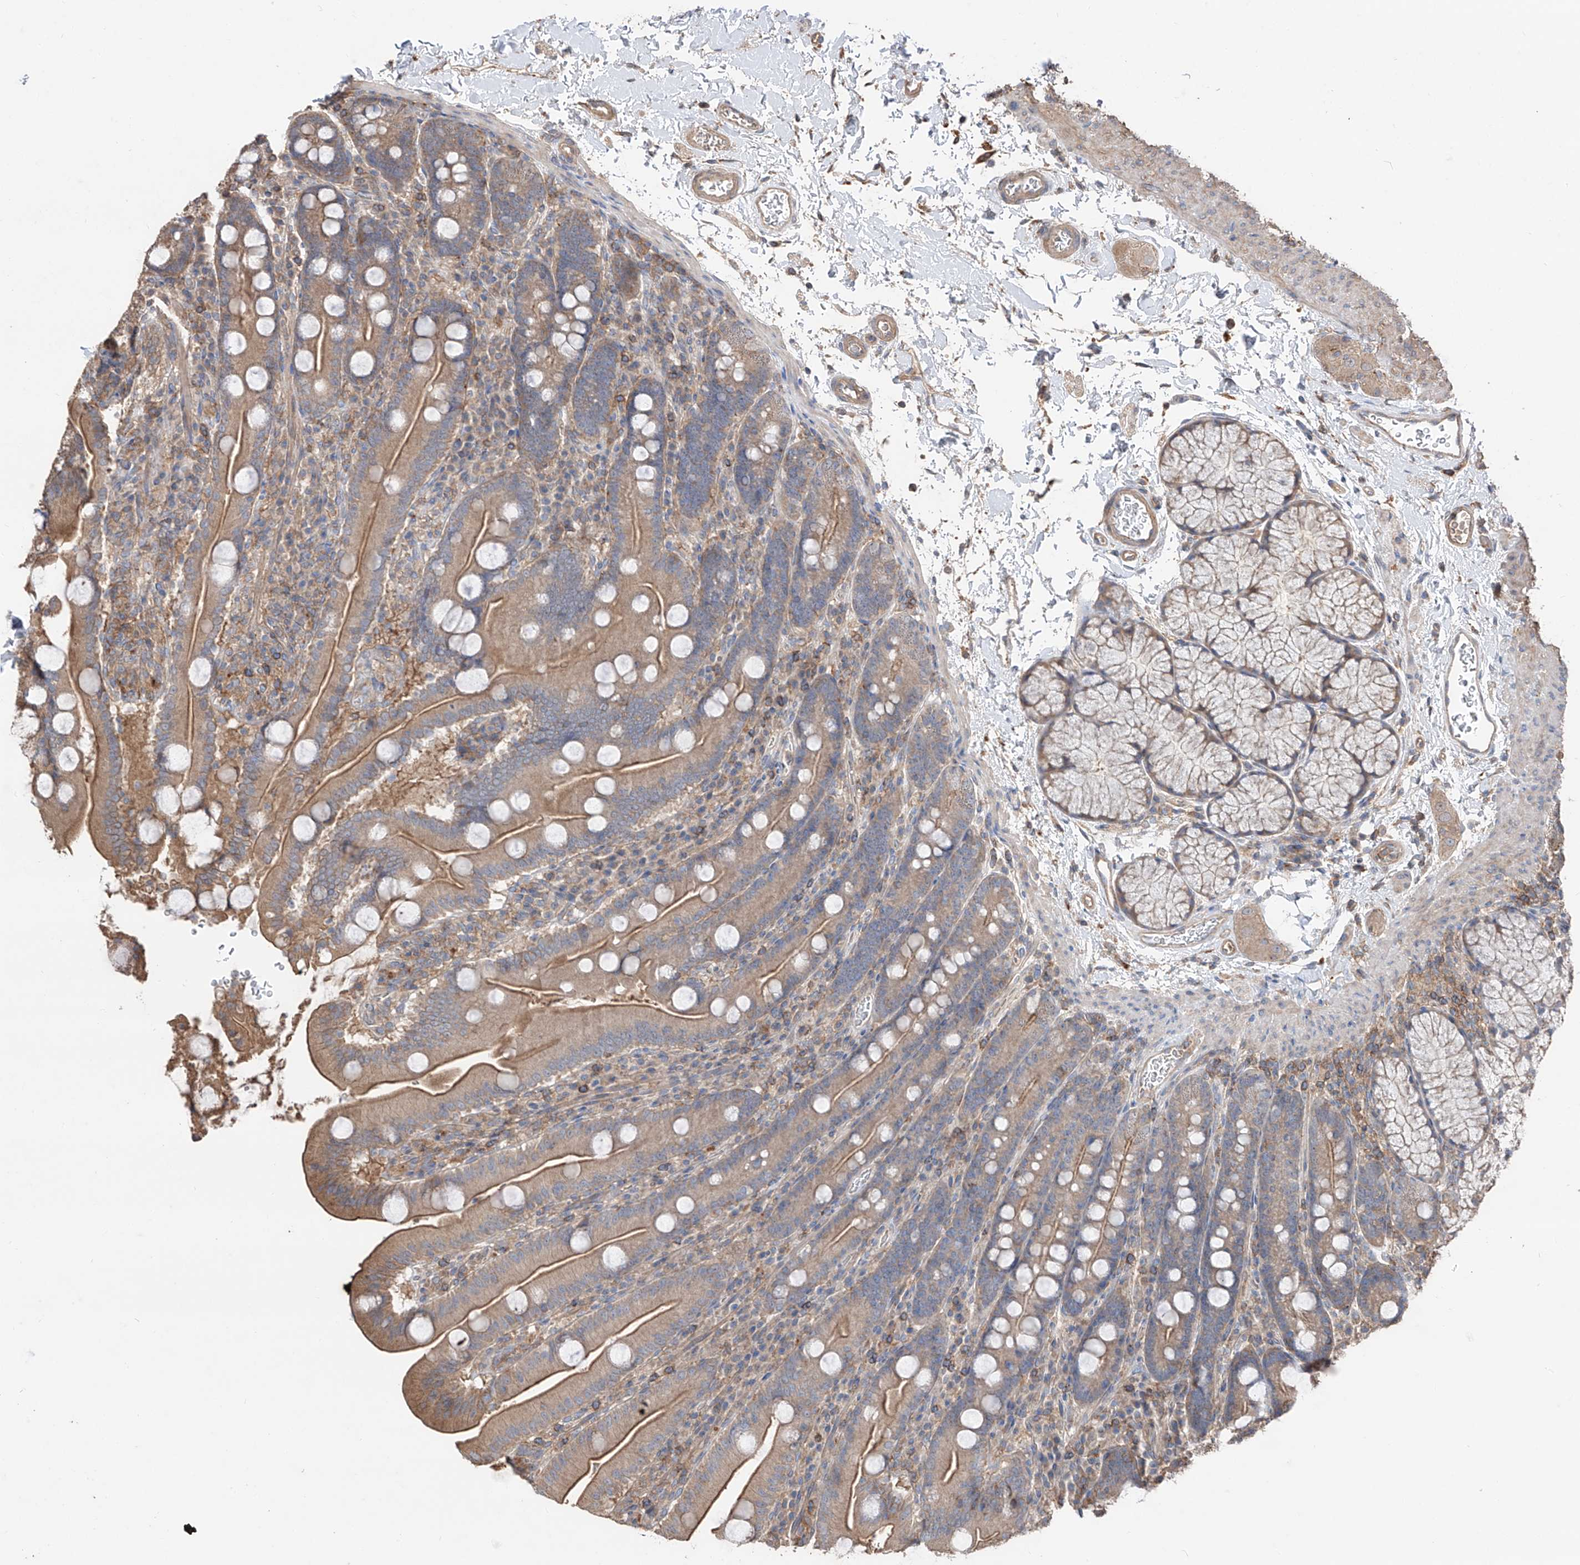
{"staining": {"intensity": "moderate", "quantity": ">75%", "location": "cytoplasmic/membranous"}, "tissue": "duodenum", "cell_type": "Glandular cells", "image_type": "normal", "snomed": [{"axis": "morphology", "description": "Normal tissue, NOS"}, {"axis": "topography", "description": "Duodenum"}], "caption": "Protein staining of benign duodenum demonstrates moderate cytoplasmic/membranous positivity in approximately >75% of glandular cells. (DAB (3,3'-diaminobenzidine) = brown stain, brightfield microscopy at high magnification).", "gene": "EDN1", "patient": {"sex": "male", "age": 35}}